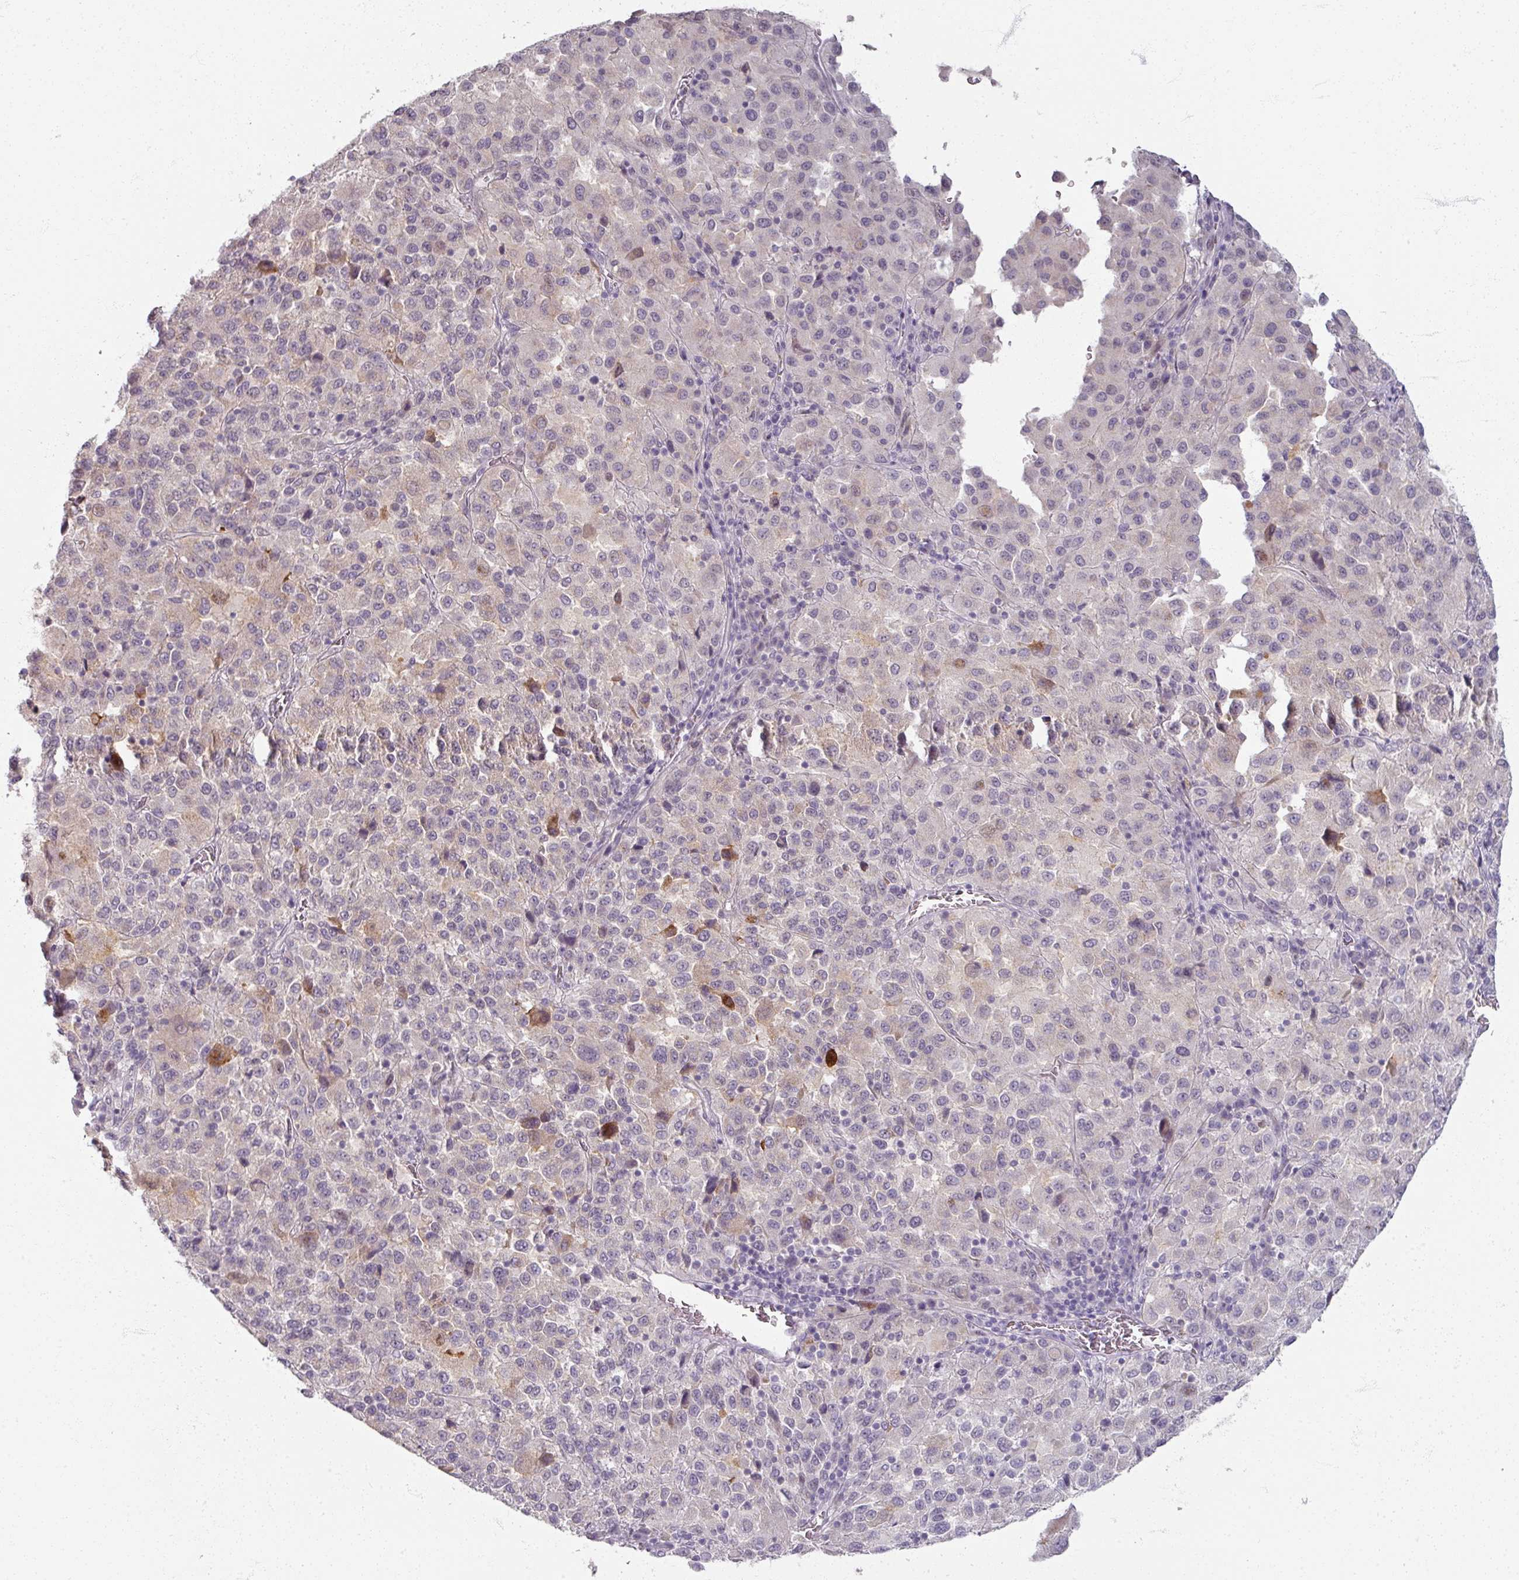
{"staining": {"intensity": "moderate", "quantity": "<25%", "location": "cytoplasmic/membranous"}, "tissue": "melanoma", "cell_type": "Tumor cells", "image_type": "cancer", "snomed": [{"axis": "morphology", "description": "Malignant melanoma, Metastatic site"}, {"axis": "topography", "description": "Lung"}], "caption": "Brown immunohistochemical staining in malignant melanoma (metastatic site) reveals moderate cytoplasmic/membranous positivity in about <25% of tumor cells.", "gene": "SOX11", "patient": {"sex": "male", "age": 64}}